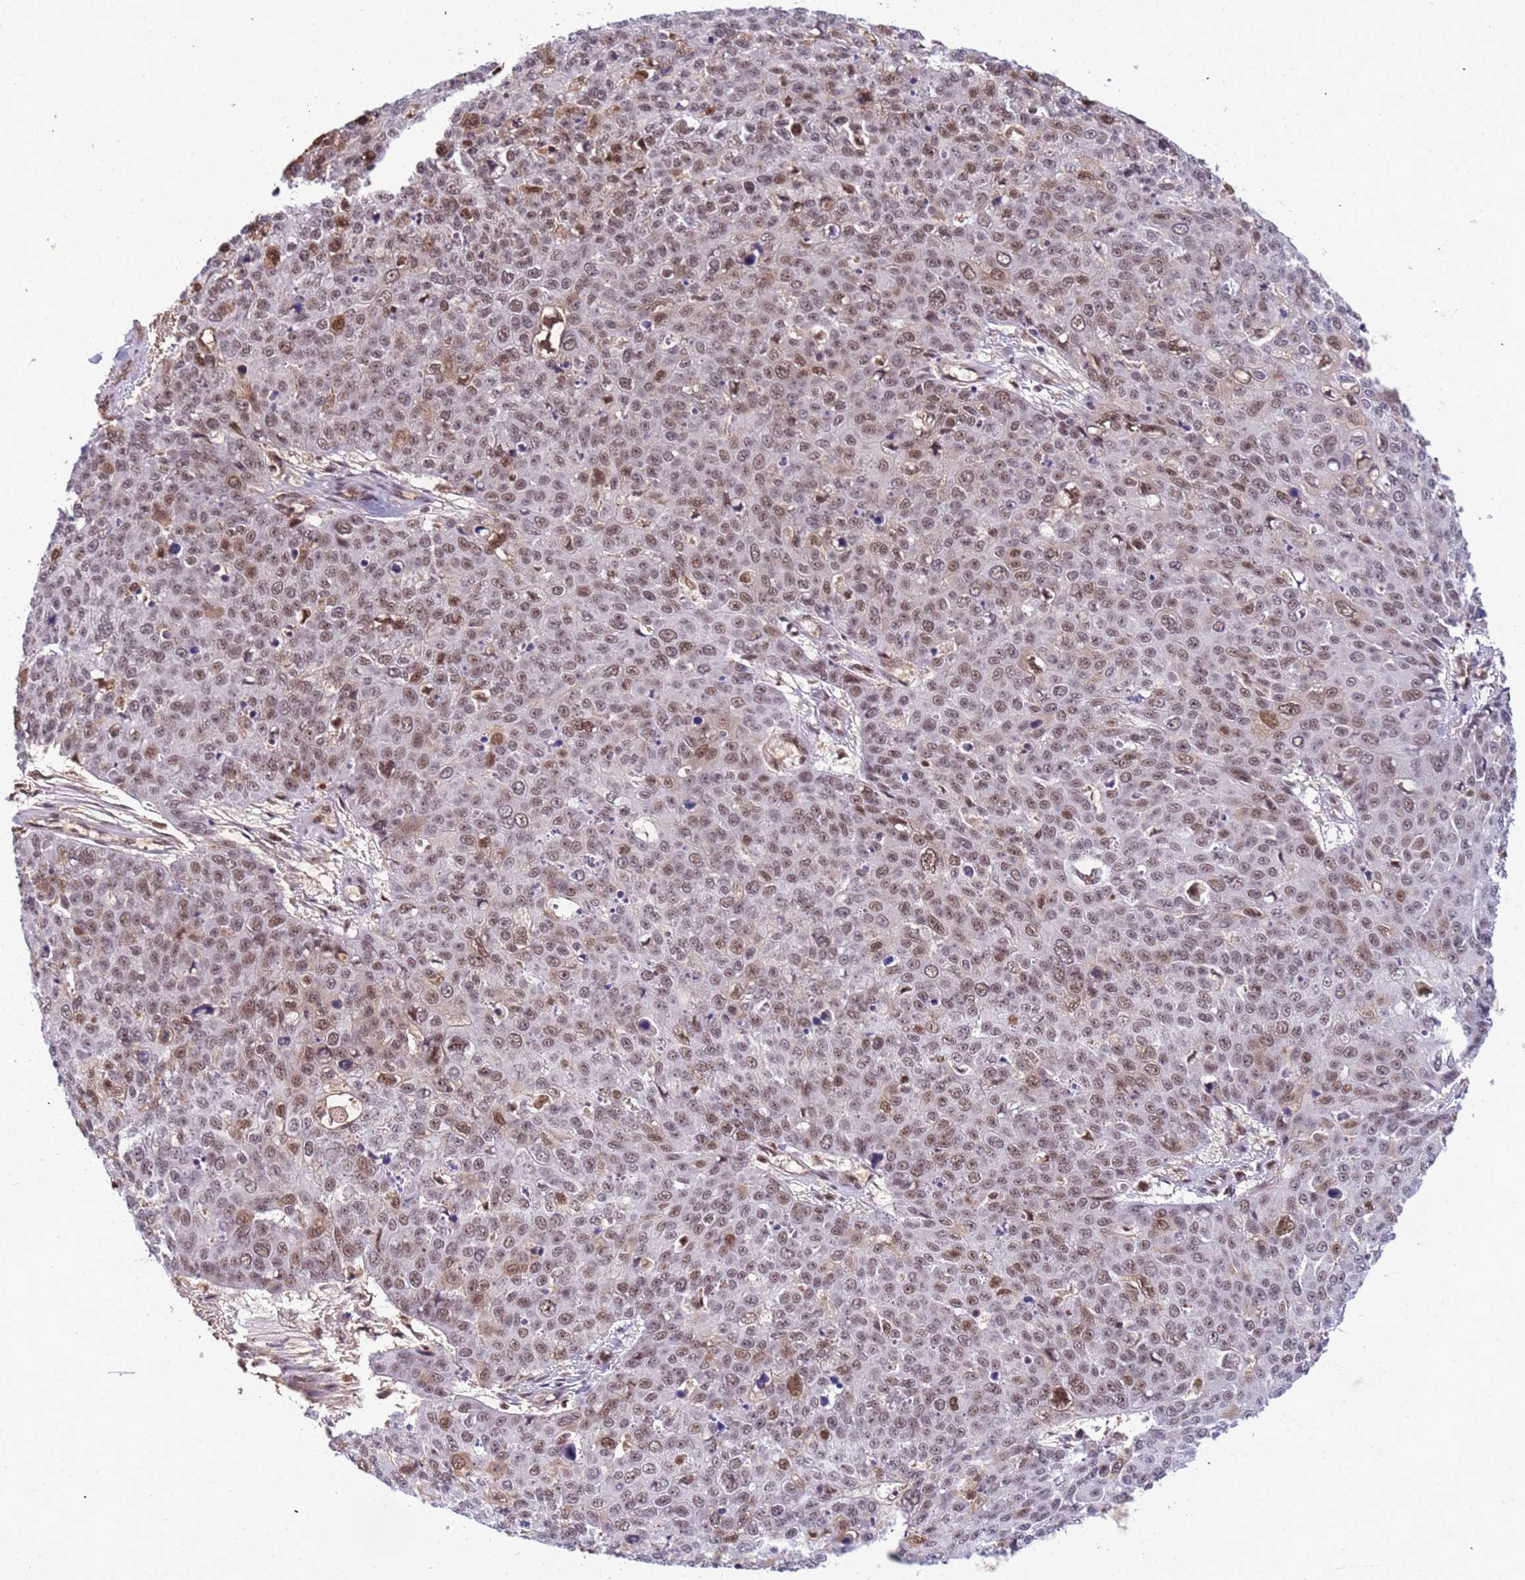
{"staining": {"intensity": "moderate", "quantity": ">75%", "location": "nuclear"}, "tissue": "skin cancer", "cell_type": "Tumor cells", "image_type": "cancer", "snomed": [{"axis": "morphology", "description": "Squamous cell carcinoma, NOS"}, {"axis": "topography", "description": "Skin"}], "caption": "Skin squamous cell carcinoma was stained to show a protein in brown. There is medium levels of moderate nuclear expression in approximately >75% of tumor cells. (IHC, brightfield microscopy, high magnification).", "gene": "SRRT", "patient": {"sex": "male", "age": 71}}